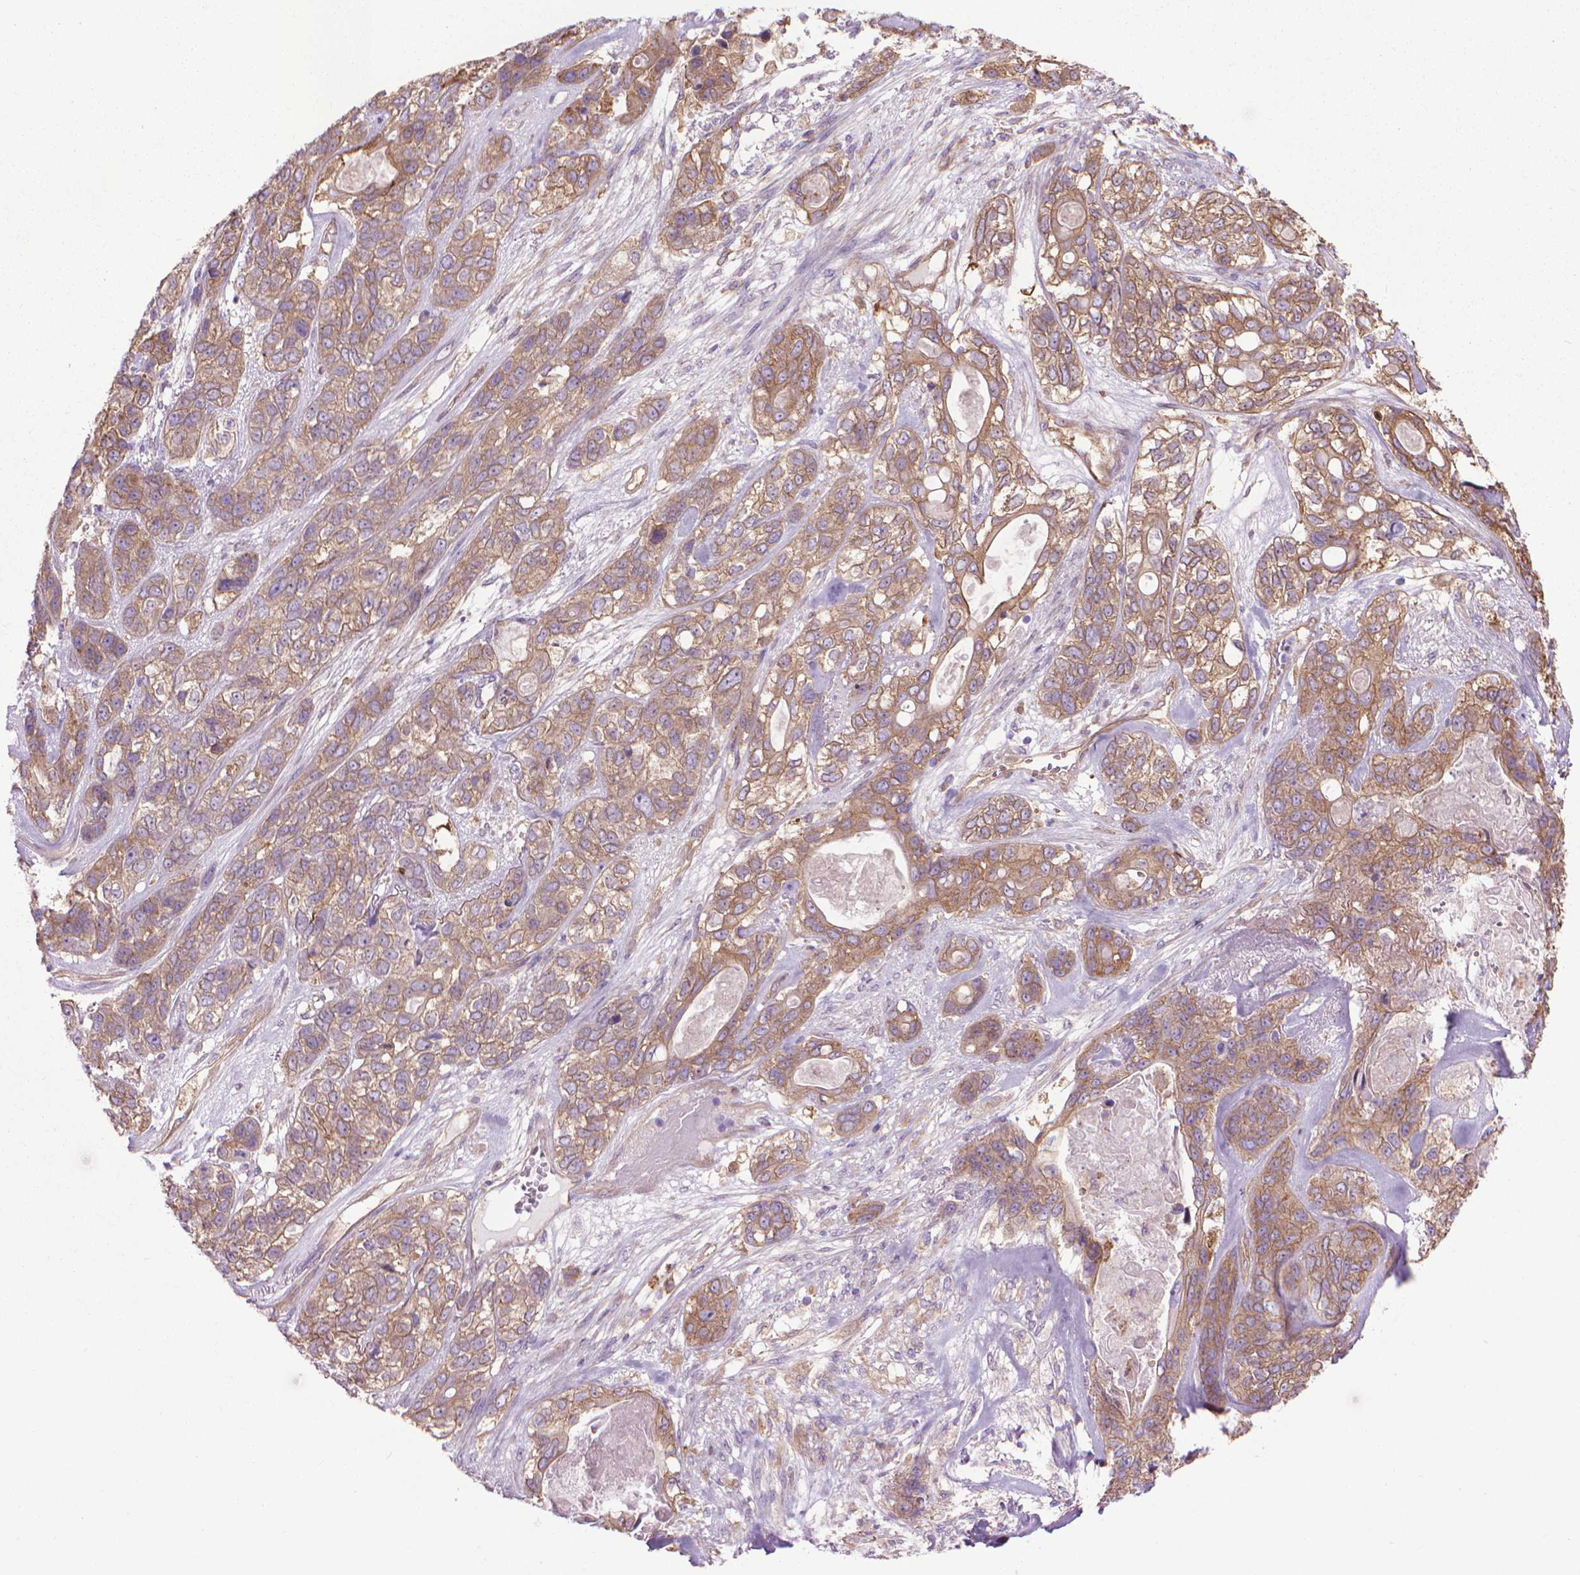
{"staining": {"intensity": "moderate", "quantity": ">75%", "location": "cytoplasmic/membranous"}, "tissue": "lung cancer", "cell_type": "Tumor cells", "image_type": "cancer", "snomed": [{"axis": "morphology", "description": "Squamous cell carcinoma, NOS"}, {"axis": "topography", "description": "Lung"}], "caption": "Squamous cell carcinoma (lung) was stained to show a protein in brown. There is medium levels of moderate cytoplasmic/membranous staining in approximately >75% of tumor cells.", "gene": "CORO1B", "patient": {"sex": "female", "age": 70}}